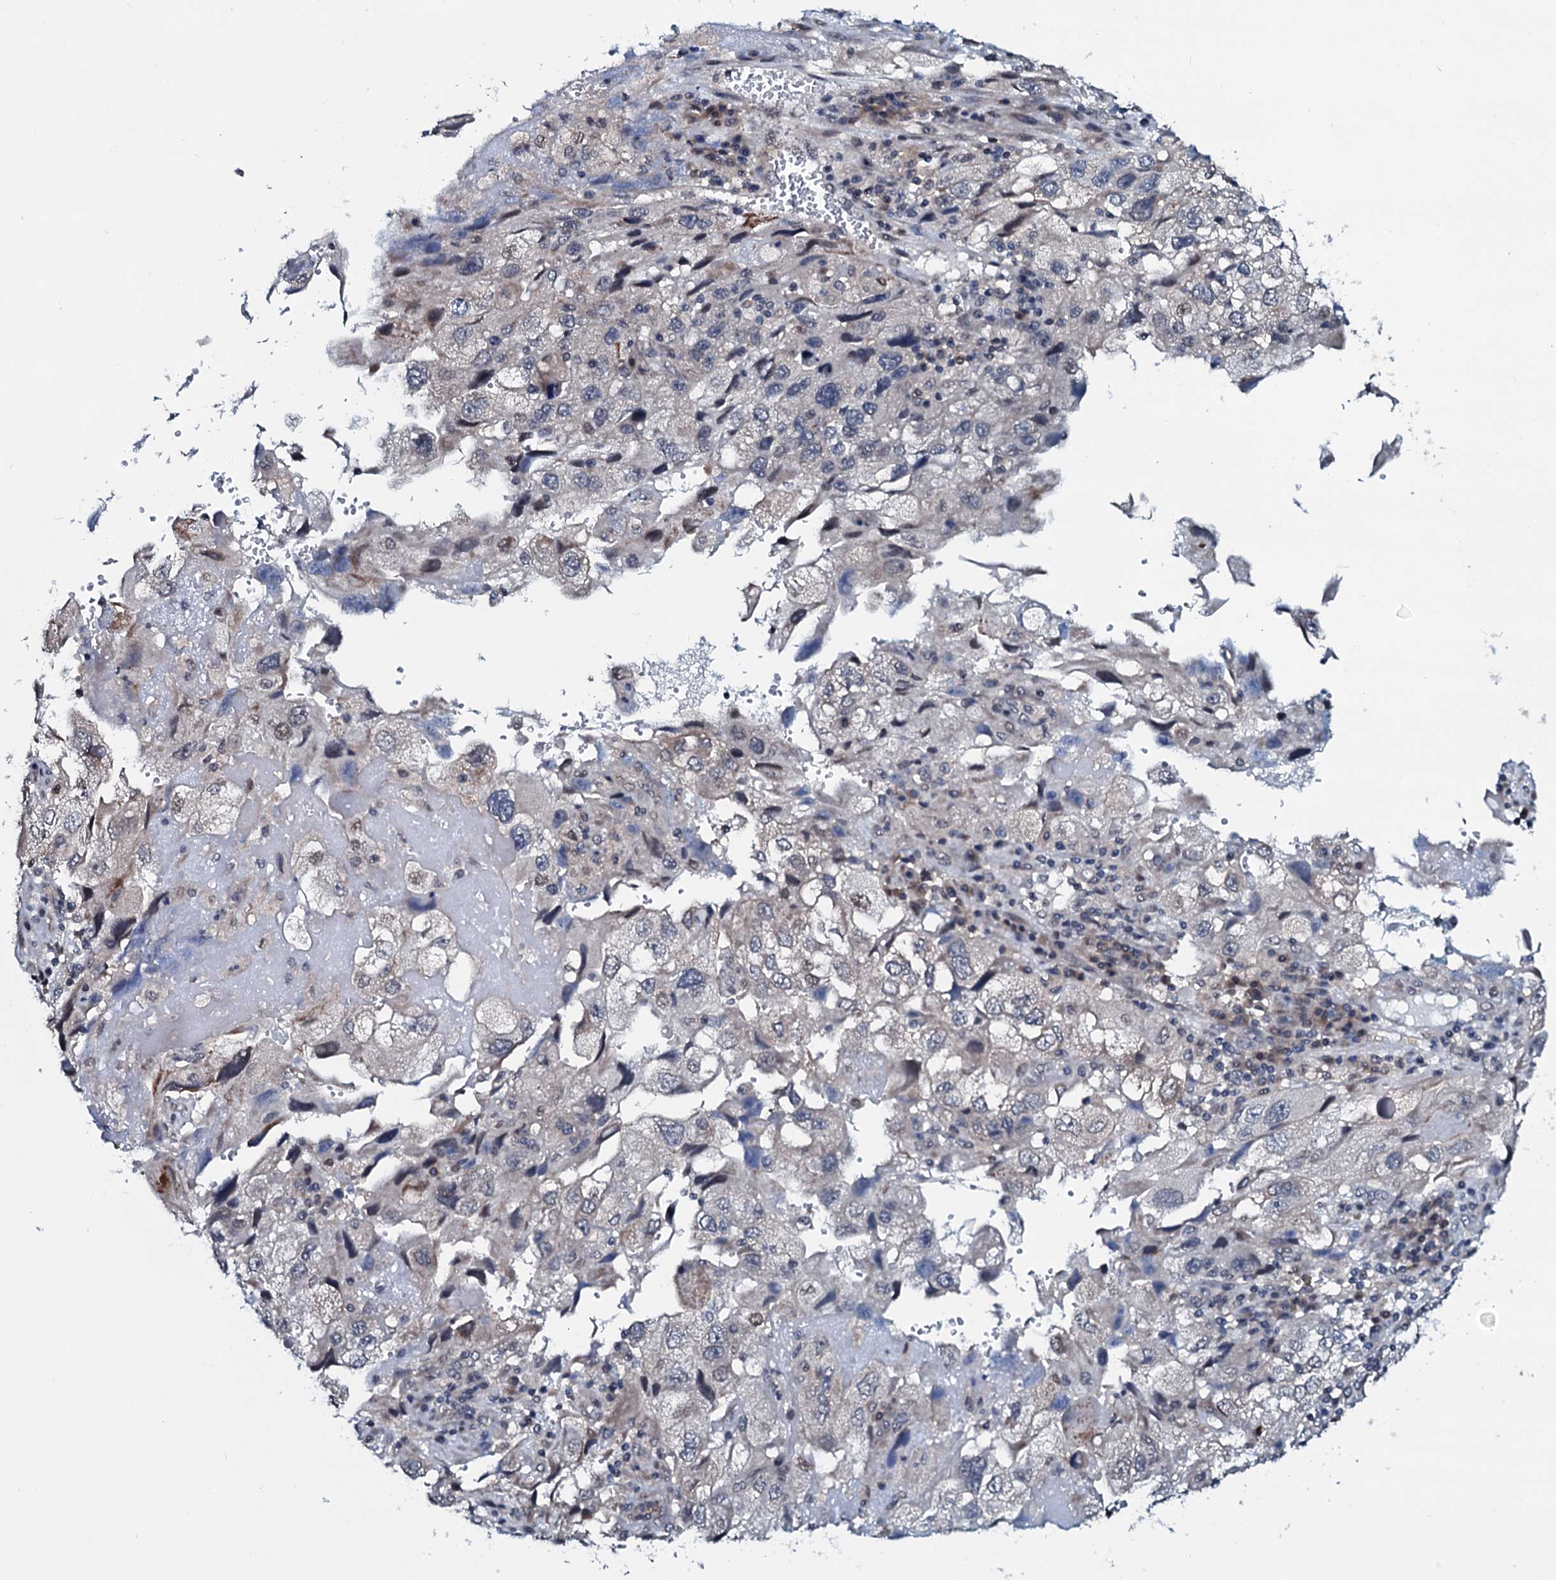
{"staining": {"intensity": "negative", "quantity": "none", "location": "none"}, "tissue": "endometrial cancer", "cell_type": "Tumor cells", "image_type": "cancer", "snomed": [{"axis": "morphology", "description": "Adenocarcinoma, NOS"}, {"axis": "topography", "description": "Endometrium"}], "caption": "This is a image of IHC staining of adenocarcinoma (endometrial), which shows no positivity in tumor cells.", "gene": "OGFOD2", "patient": {"sex": "female", "age": 49}}